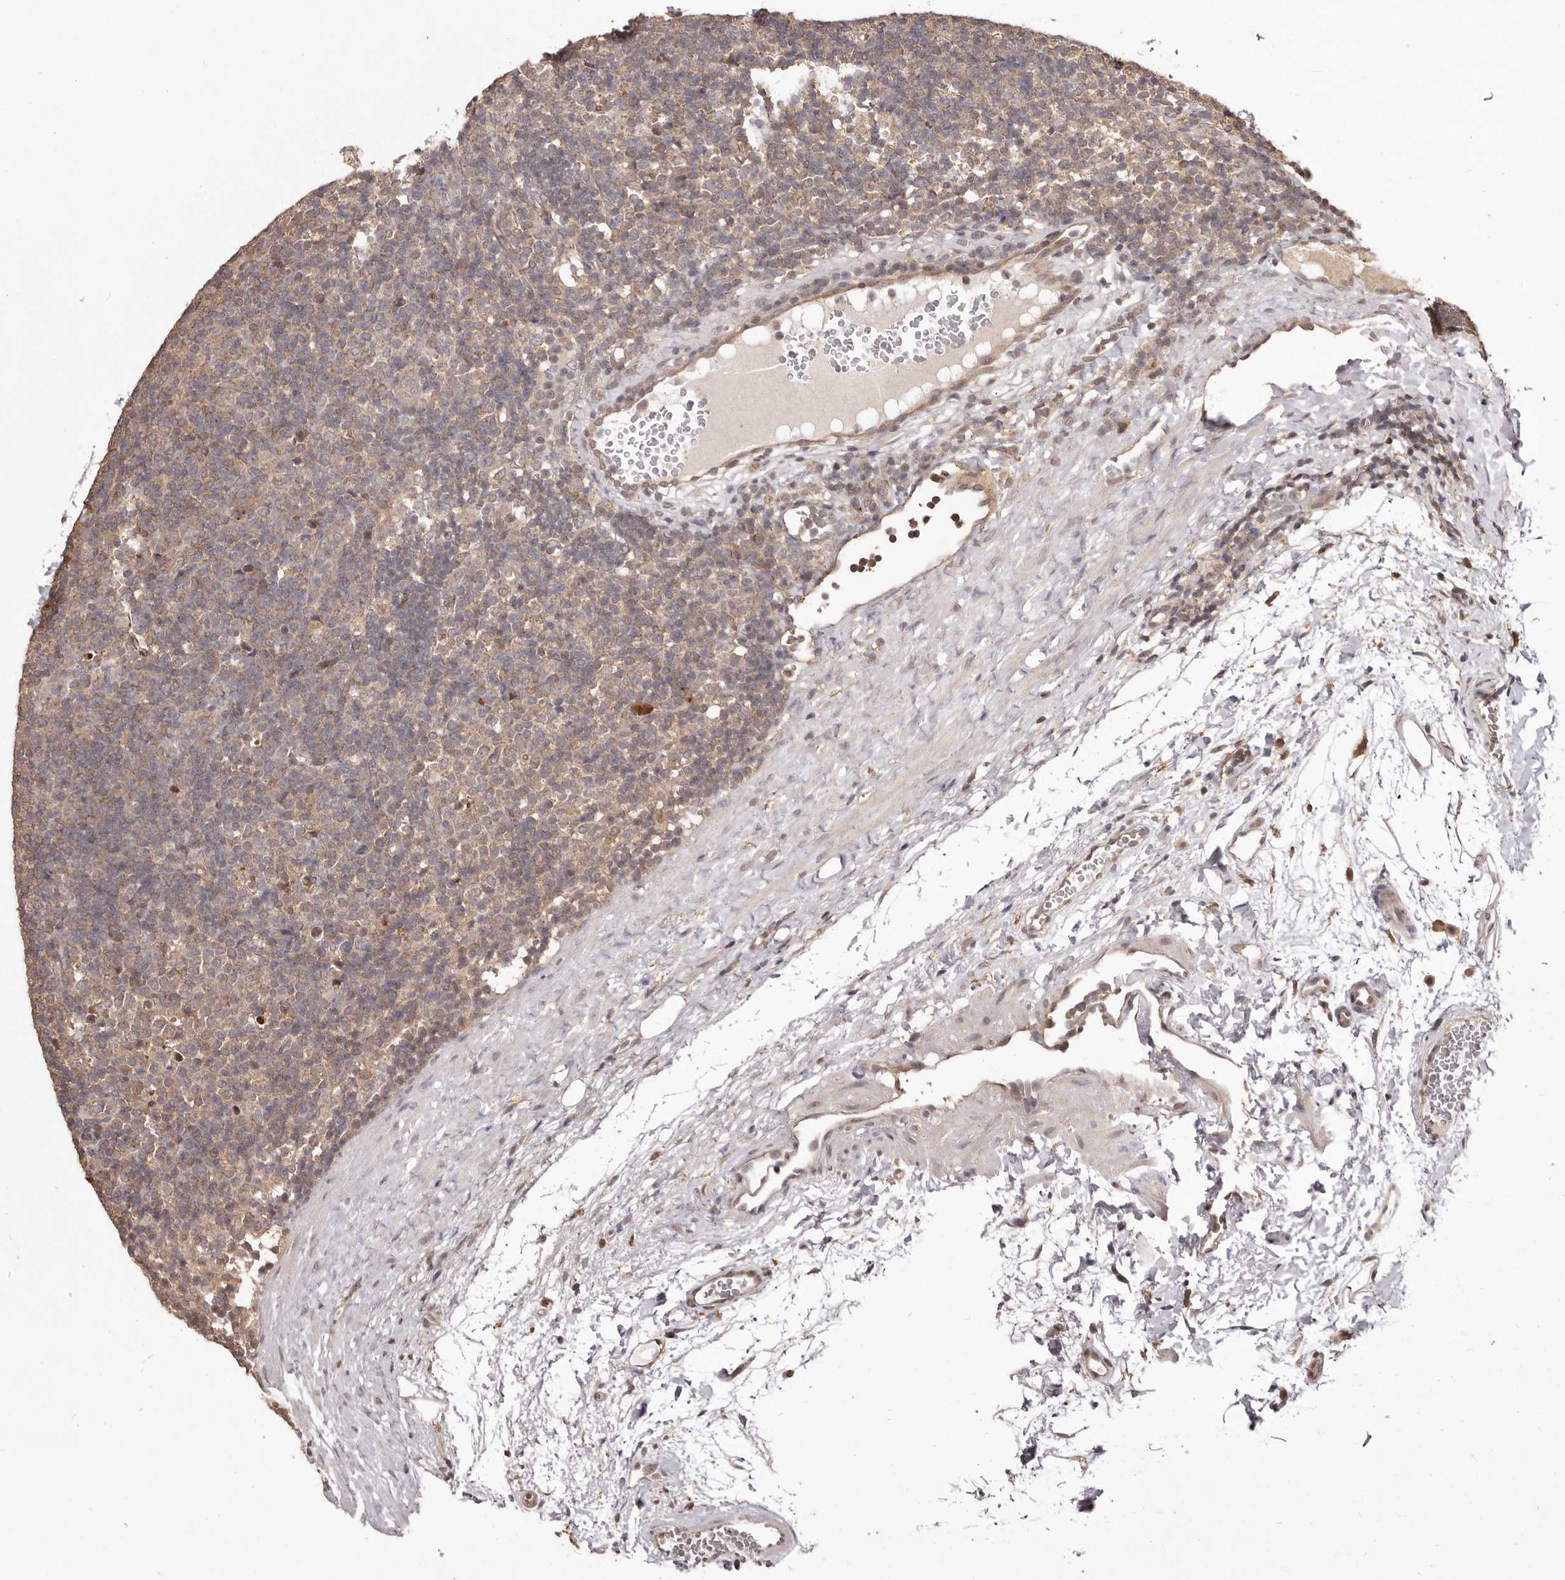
{"staining": {"intensity": "negative", "quantity": "none", "location": "none"}, "tissue": "lymphoma", "cell_type": "Tumor cells", "image_type": "cancer", "snomed": [{"axis": "morphology", "description": "Hodgkin's disease, NOS"}, {"axis": "topography", "description": "Lymph node"}], "caption": "Tumor cells show no significant protein staining in Hodgkin's disease.", "gene": "MTO1", "patient": {"sex": "female", "age": 57}}